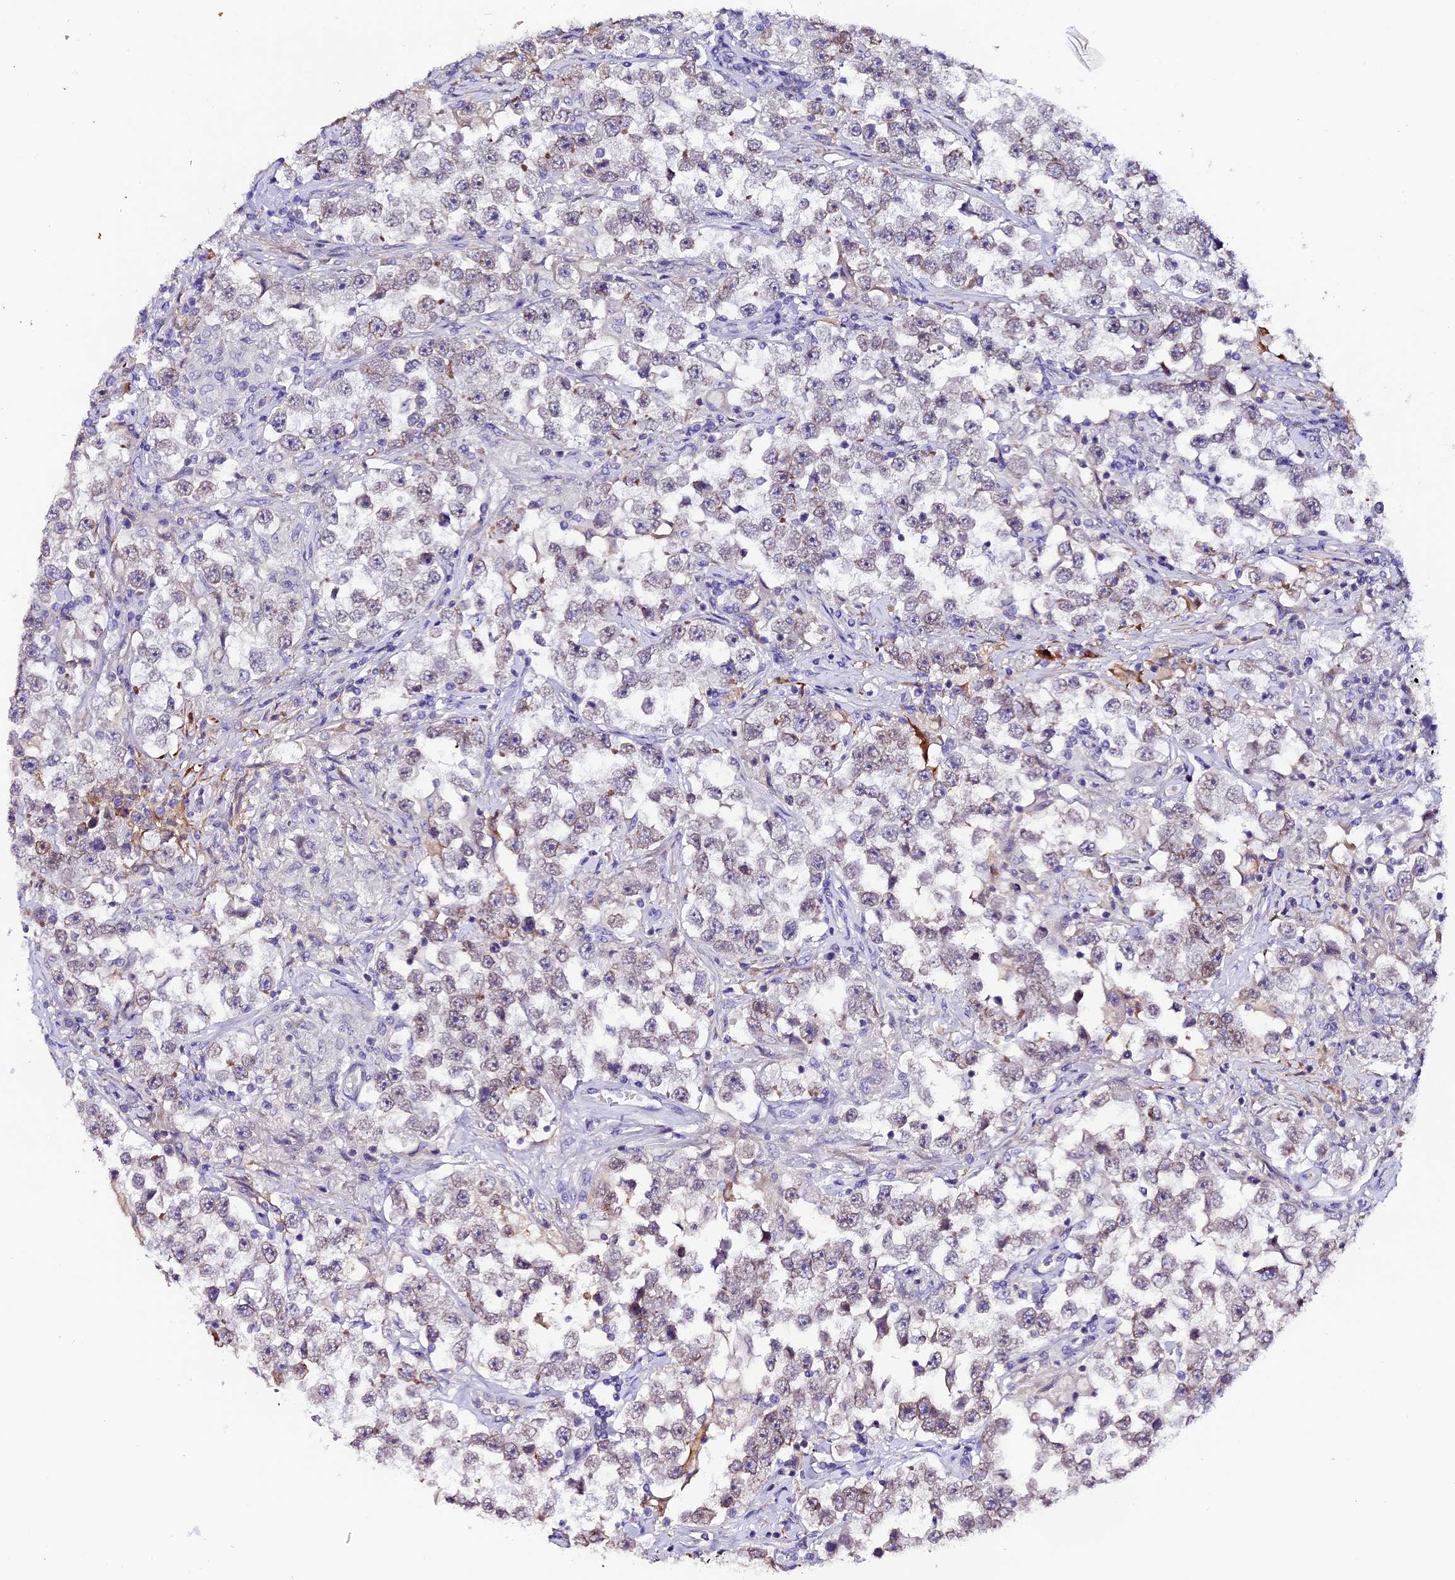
{"staining": {"intensity": "weak", "quantity": "<25%", "location": "cytoplasmic/membranous"}, "tissue": "testis cancer", "cell_type": "Tumor cells", "image_type": "cancer", "snomed": [{"axis": "morphology", "description": "Seminoma, NOS"}, {"axis": "topography", "description": "Testis"}], "caption": "A high-resolution photomicrograph shows IHC staining of seminoma (testis), which displays no significant staining in tumor cells. The staining is performed using DAB brown chromogen with nuclei counter-stained in using hematoxylin.", "gene": "MEX3B", "patient": {"sex": "male", "age": 46}}